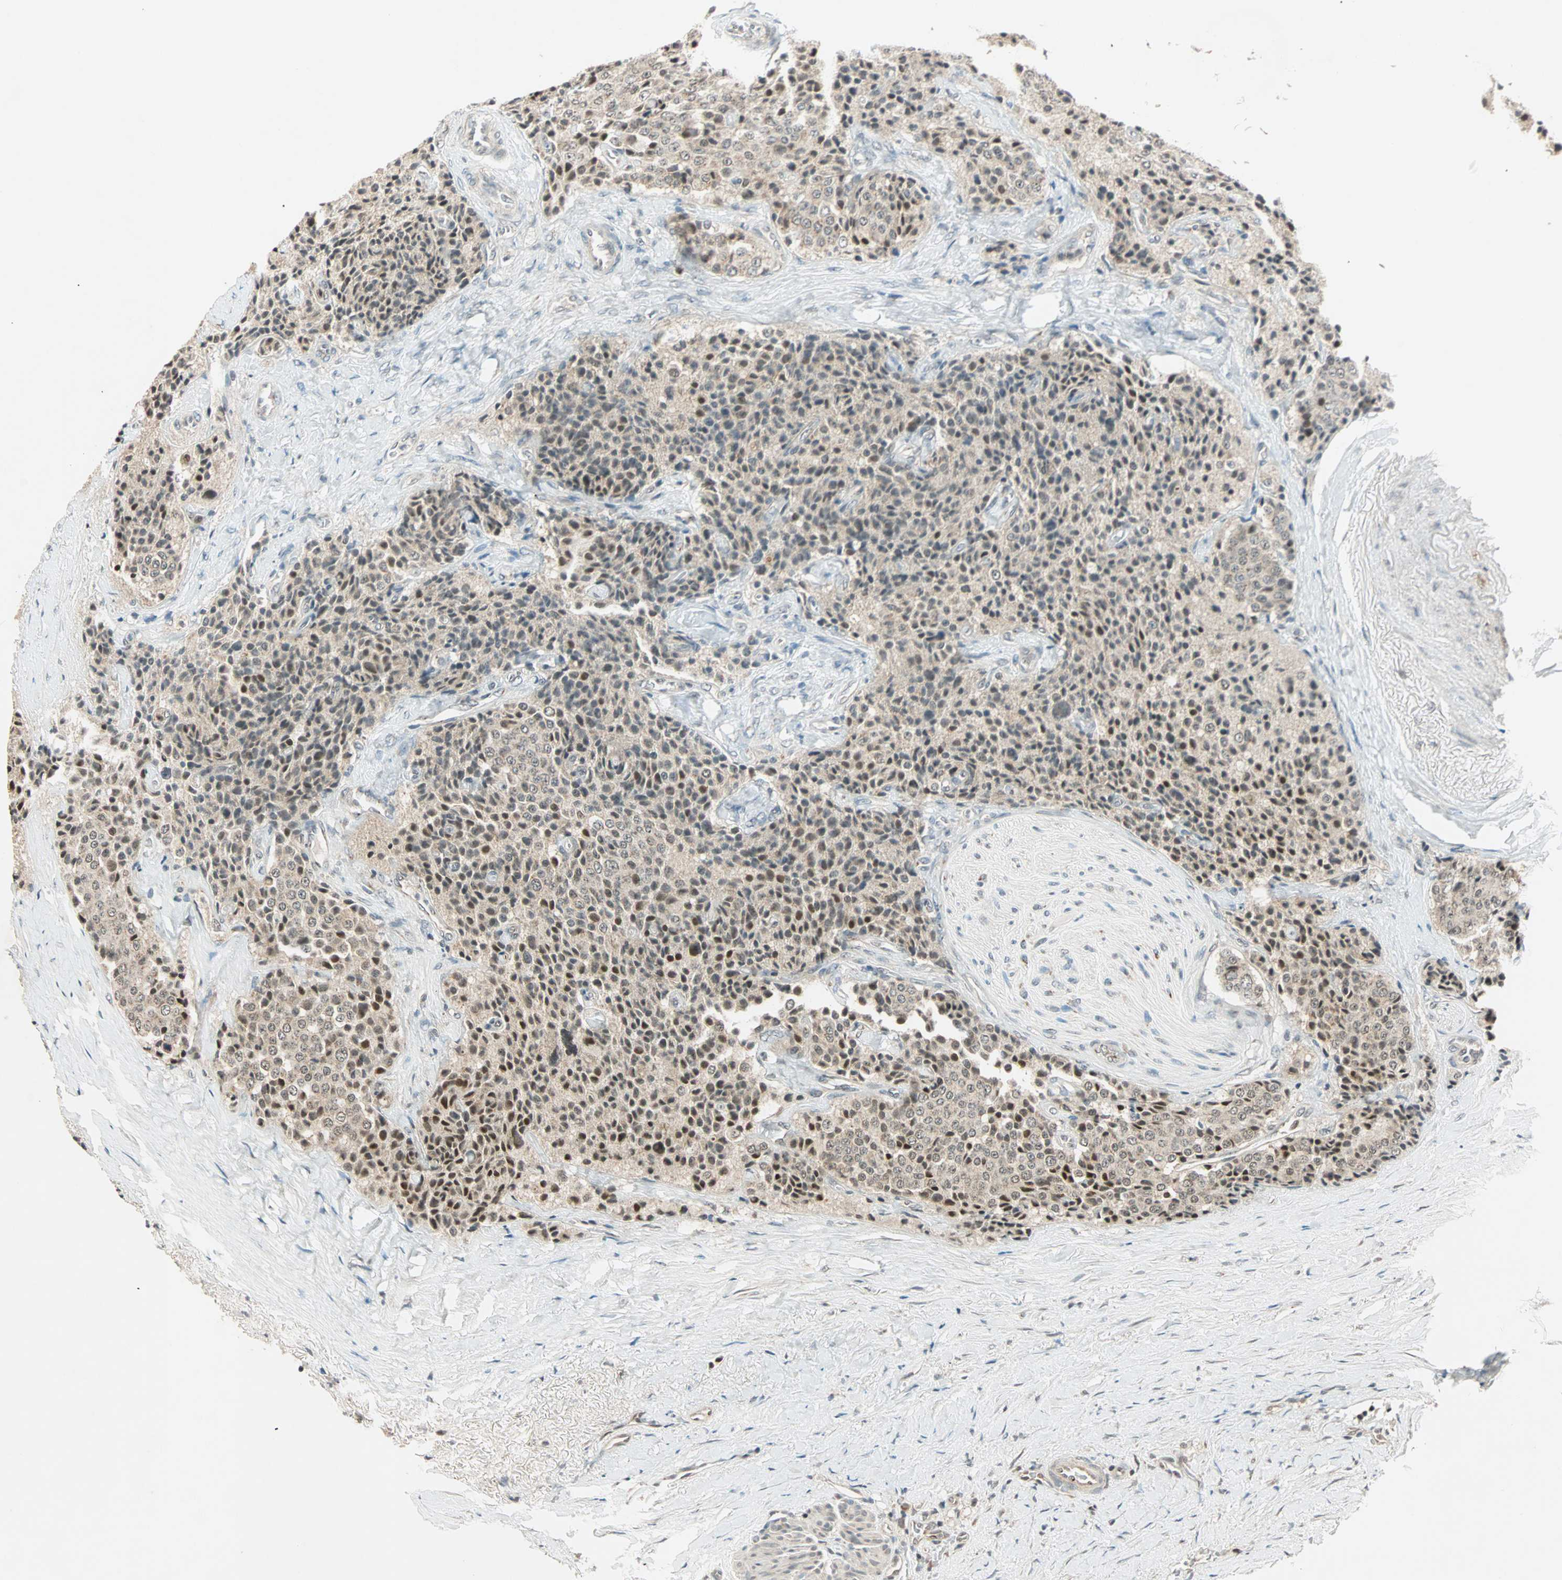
{"staining": {"intensity": "weak", "quantity": "25%-75%", "location": "nuclear"}, "tissue": "carcinoid", "cell_type": "Tumor cells", "image_type": "cancer", "snomed": [{"axis": "morphology", "description": "Carcinoid, malignant, NOS"}, {"axis": "topography", "description": "Colon"}], "caption": "Approximately 25%-75% of tumor cells in malignant carcinoid demonstrate weak nuclear protein expression as visualized by brown immunohistochemical staining.", "gene": "PRDM2", "patient": {"sex": "female", "age": 61}}